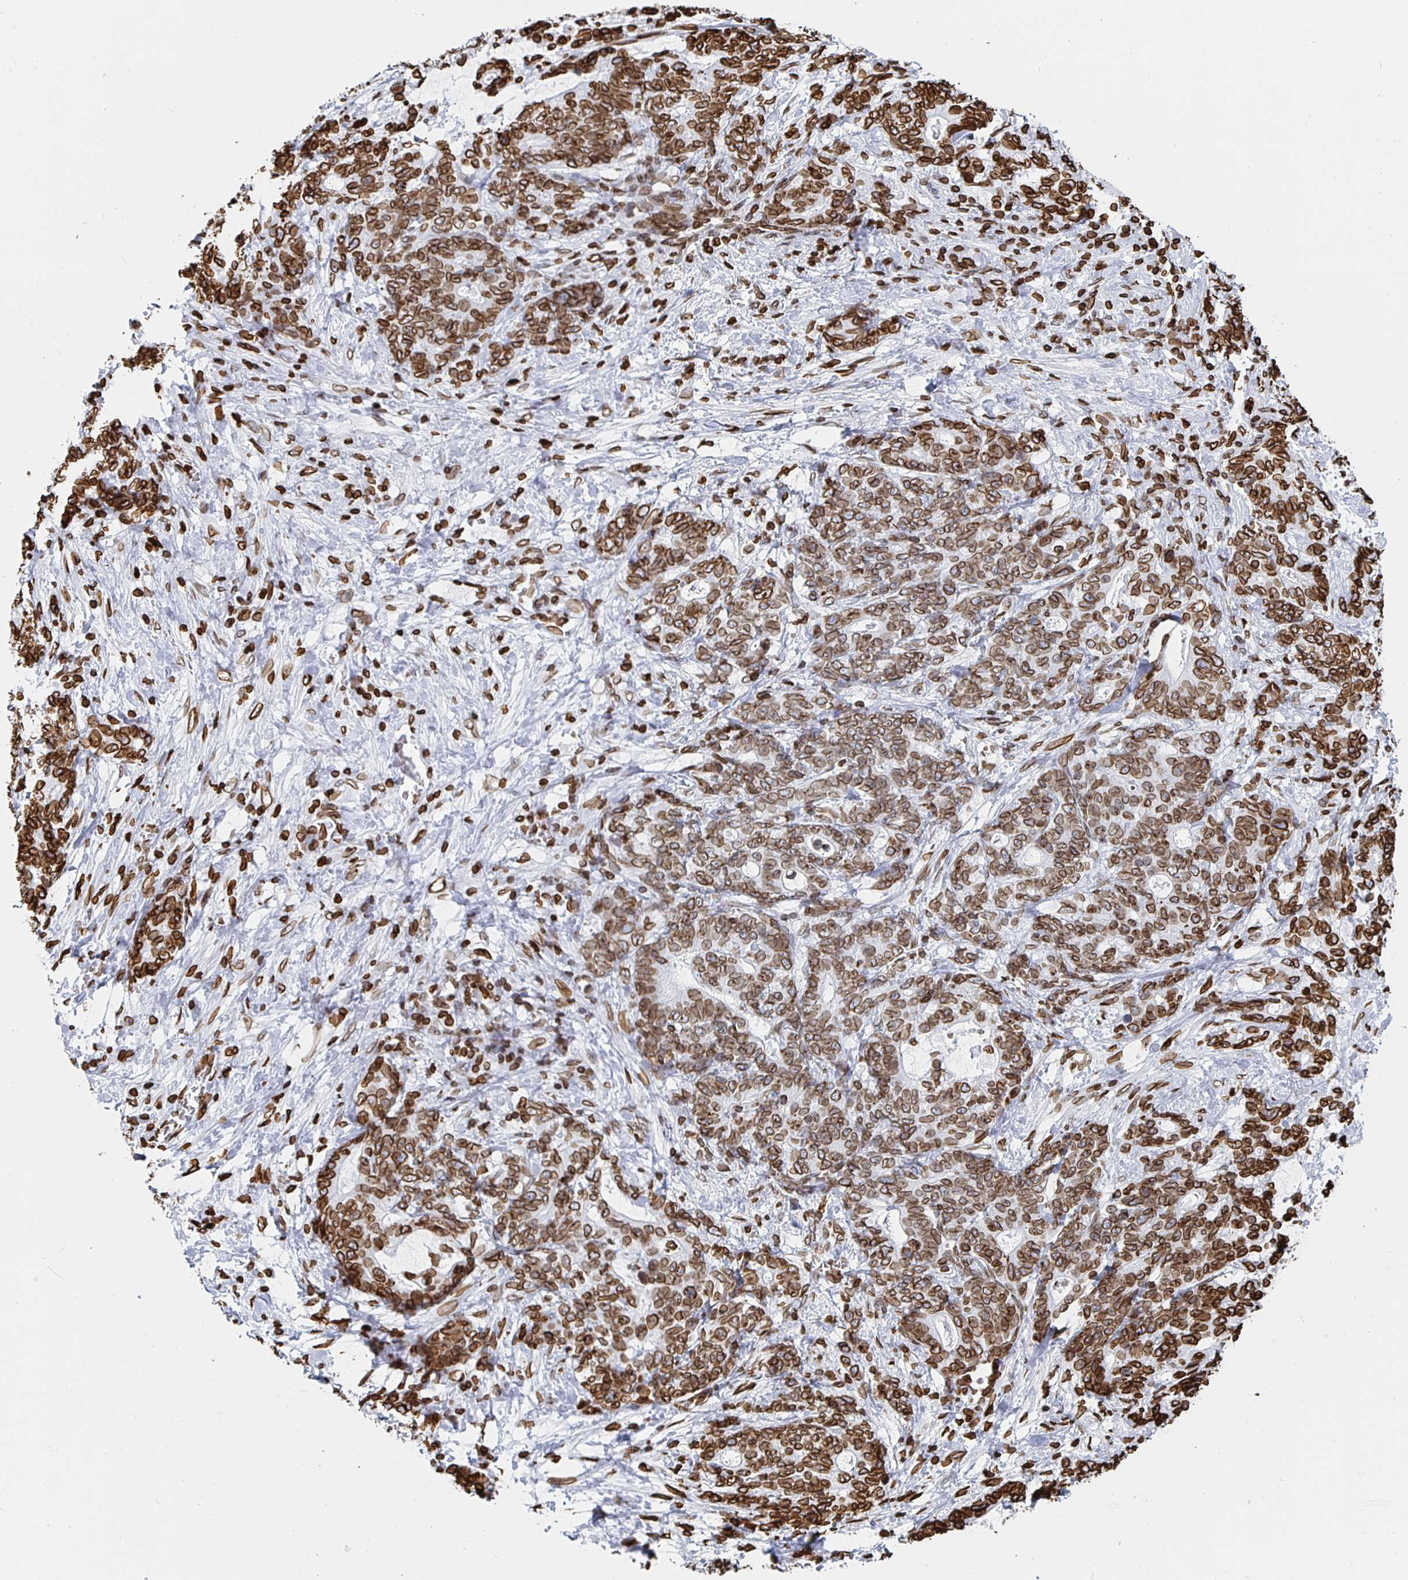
{"staining": {"intensity": "moderate", "quantity": ">75%", "location": "cytoplasmic/membranous,nuclear"}, "tissue": "stomach cancer", "cell_type": "Tumor cells", "image_type": "cancer", "snomed": [{"axis": "morphology", "description": "Normal tissue, NOS"}, {"axis": "morphology", "description": "Adenocarcinoma, NOS"}, {"axis": "topography", "description": "Stomach"}], "caption": "Adenocarcinoma (stomach) stained for a protein (brown) reveals moderate cytoplasmic/membranous and nuclear positive positivity in approximately >75% of tumor cells.", "gene": "LMNB1", "patient": {"sex": "female", "age": 64}}